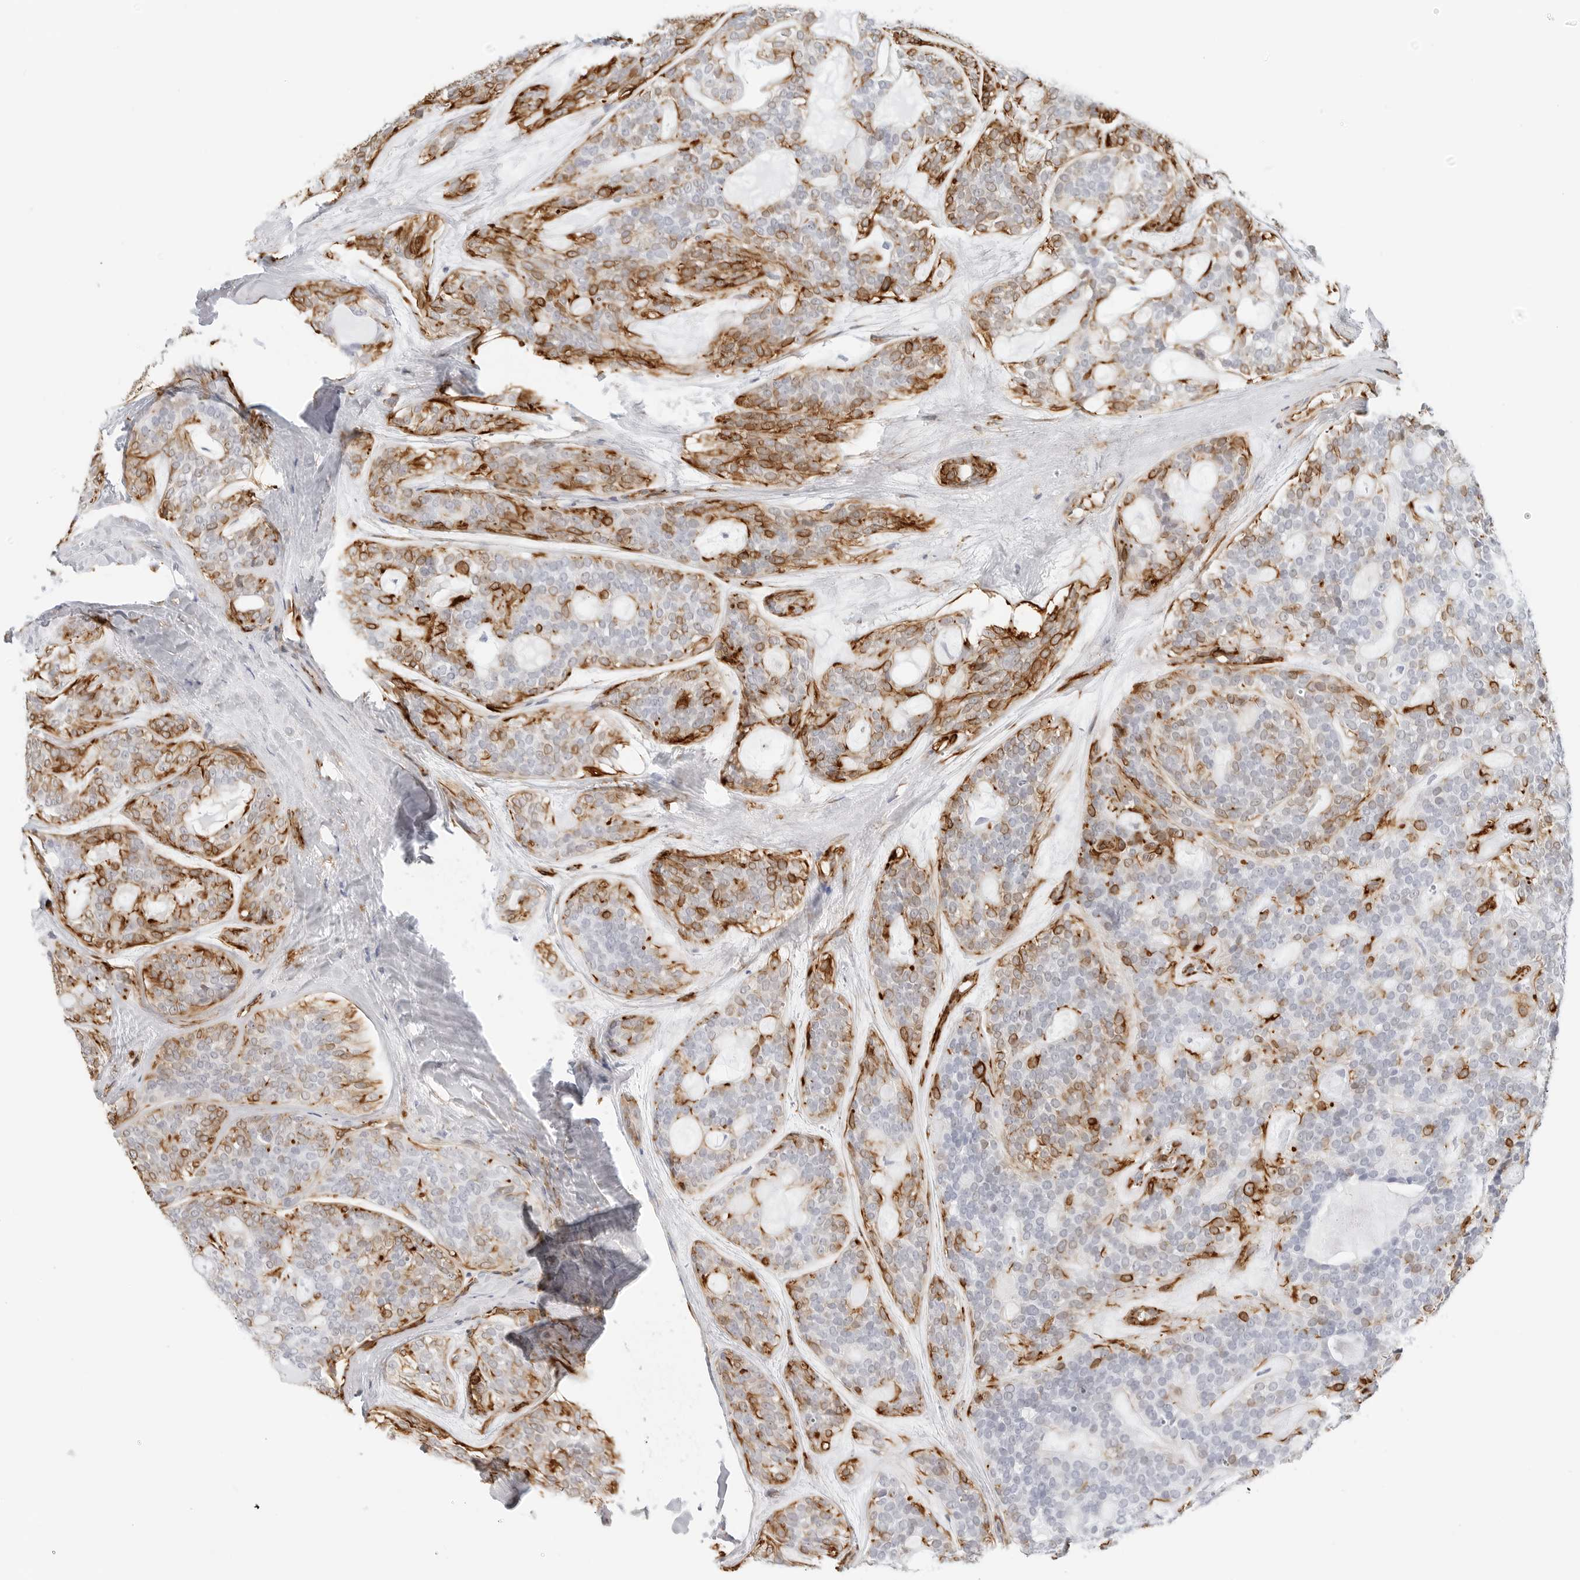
{"staining": {"intensity": "moderate", "quantity": "25%-75%", "location": "cytoplasmic/membranous"}, "tissue": "head and neck cancer", "cell_type": "Tumor cells", "image_type": "cancer", "snomed": [{"axis": "morphology", "description": "Adenocarcinoma, NOS"}, {"axis": "topography", "description": "Head-Neck"}], "caption": "Immunohistochemistry (IHC) (DAB (3,3'-diaminobenzidine)) staining of human head and neck adenocarcinoma exhibits moderate cytoplasmic/membranous protein staining in about 25%-75% of tumor cells. The staining was performed using DAB, with brown indicating positive protein expression. Nuclei are stained blue with hematoxylin.", "gene": "NES", "patient": {"sex": "male", "age": 66}}